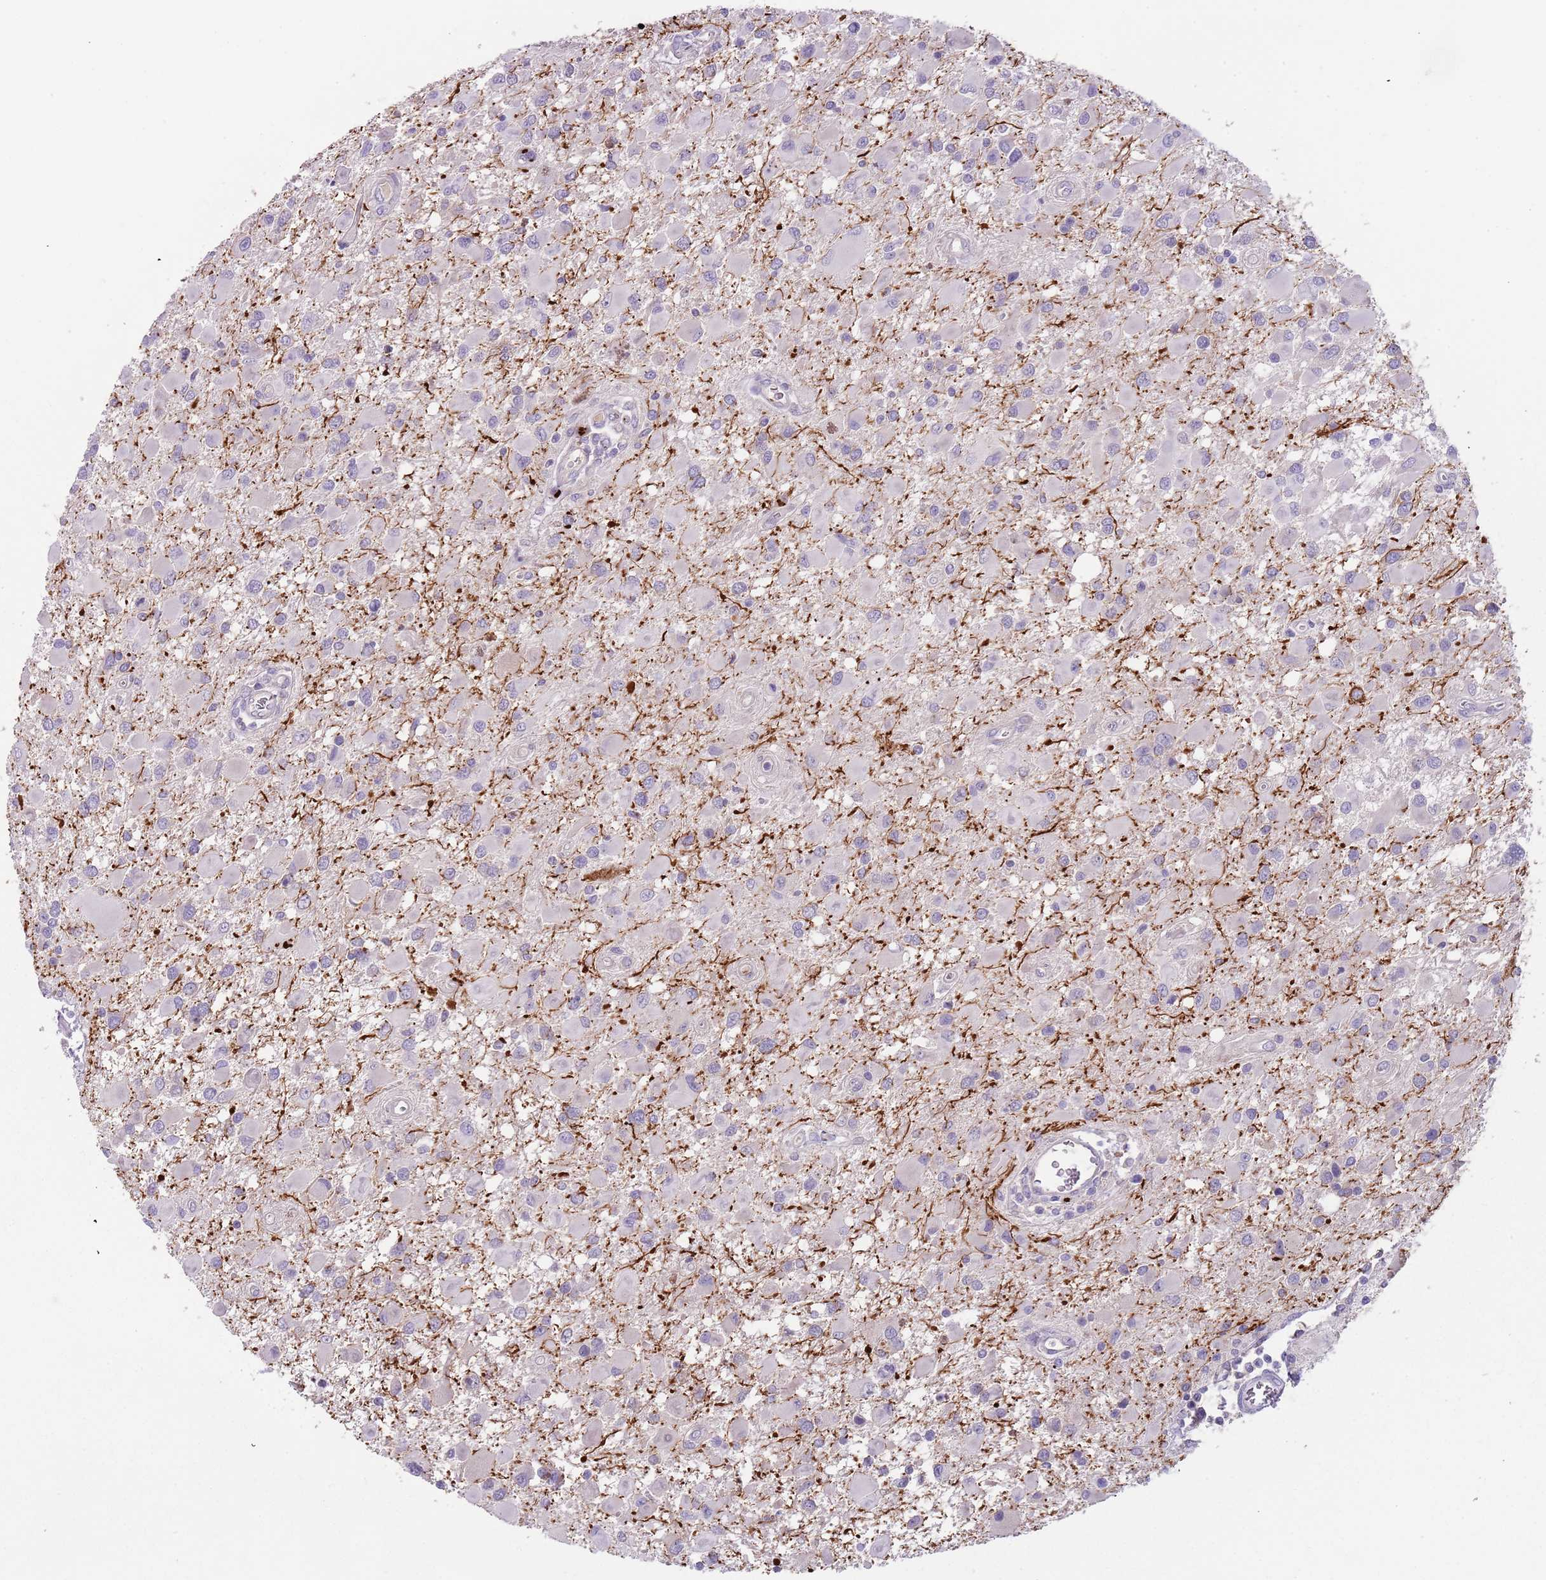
{"staining": {"intensity": "negative", "quantity": "none", "location": "none"}, "tissue": "glioma", "cell_type": "Tumor cells", "image_type": "cancer", "snomed": [{"axis": "morphology", "description": "Glioma, malignant, High grade"}, {"axis": "topography", "description": "Brain"}], "caption": "An image of human glioma is negative for staining in tumor cells. Brightfield microscopy of immunohistochemistry (IHC) stained with DAB (brown) and hematoxylin (blue), captured at high magnification.", "gene": "C2CD3", "patient": {"sex": "male", "age": 53}}